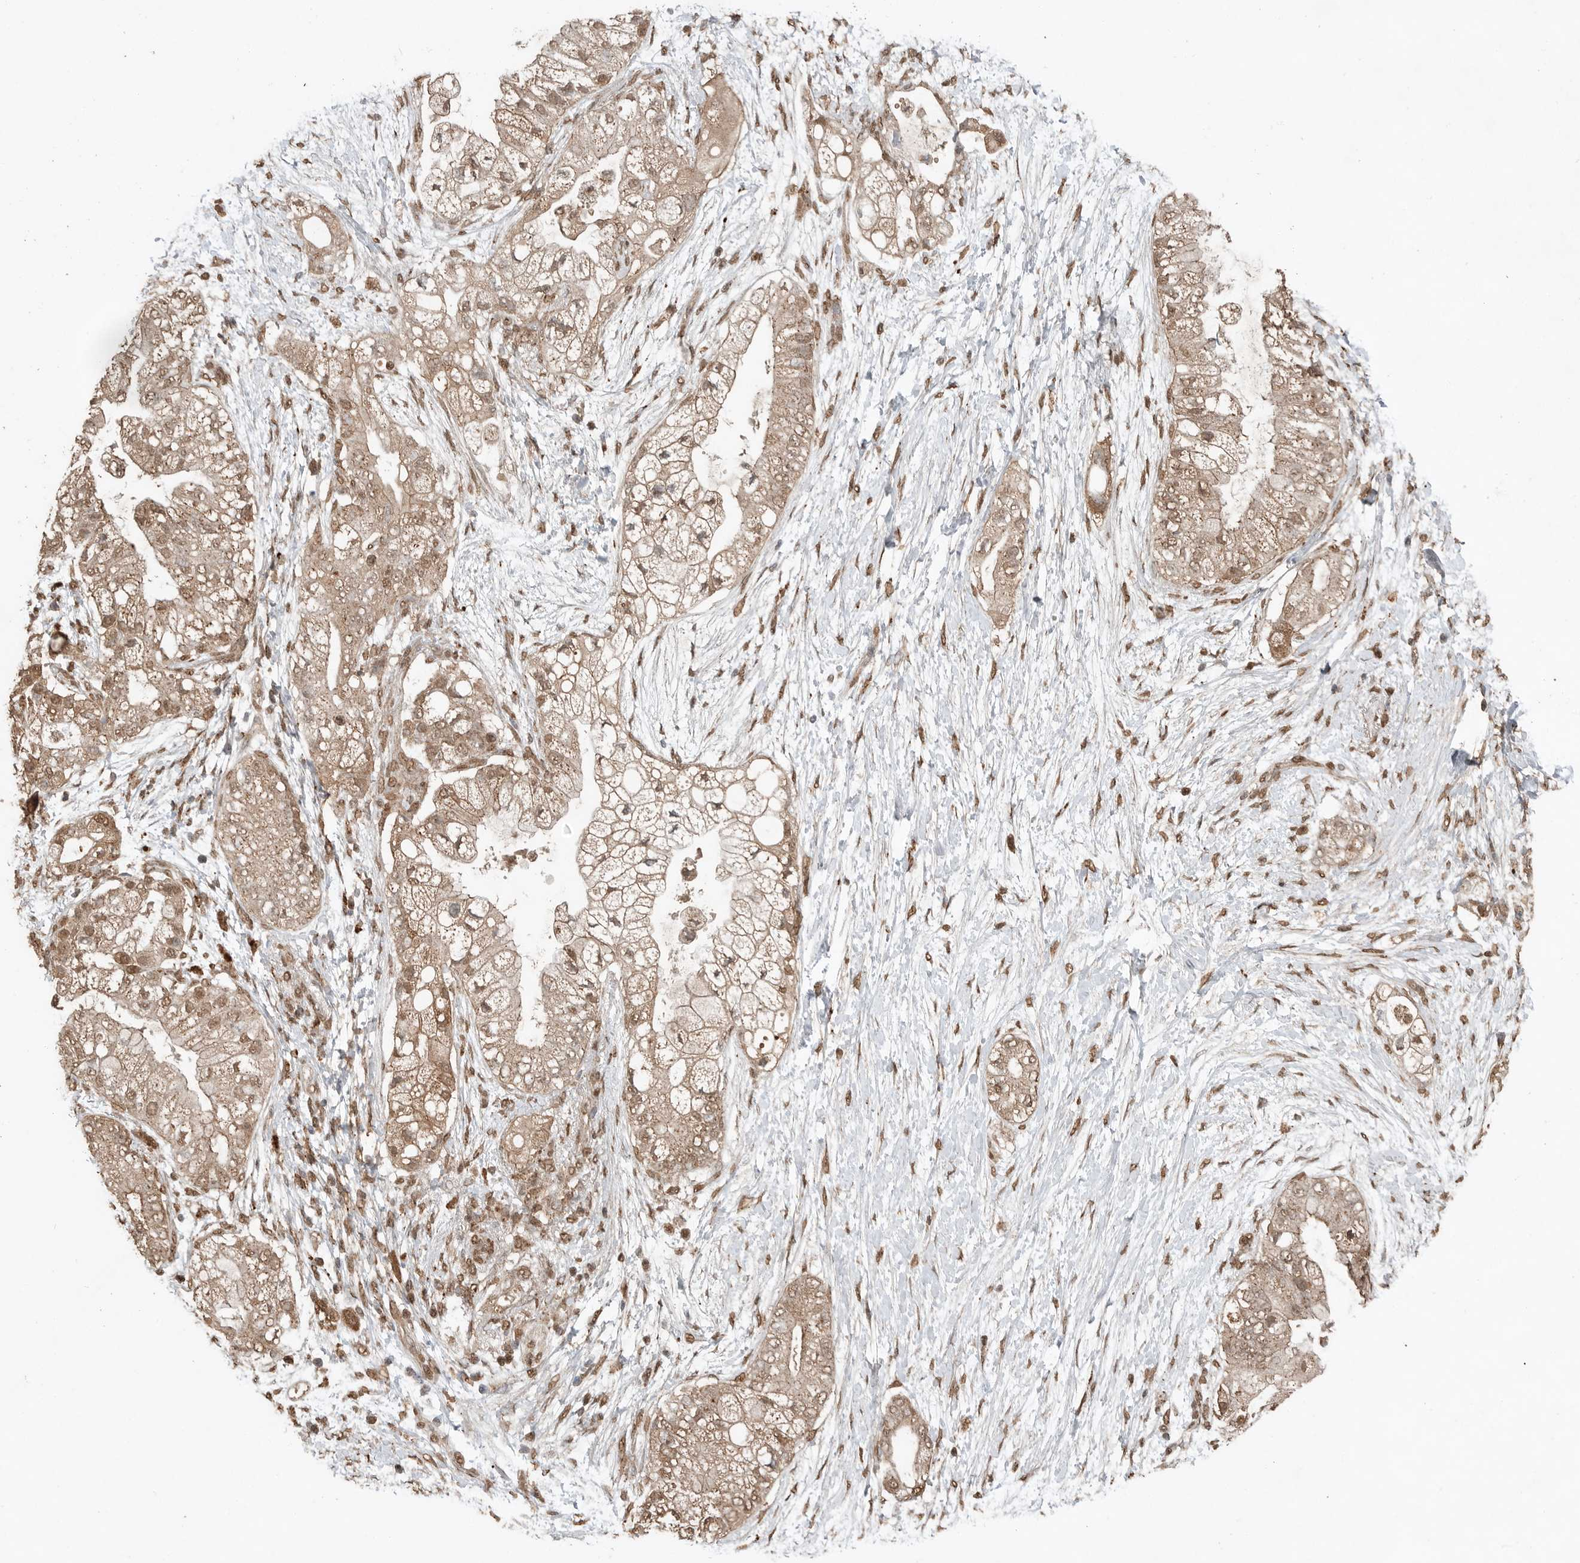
{"staining": {"intensity": "moderate", "quantity": ">75%", "location": "cytoplasmic/membranous,nuclear"}, "tissue": "pancreatic cancer", "cell_type": "Tumor cells", "image_type": "cancer", "snomed": [{"axis": "morphology", "description": "Adenocarcinoma, NOS"}, {"axis": "topography", "description": "Pancreas"}], "caption": "The image exhibits immunohistochemical staining of pancreatic adenocarcinoma. There is moderate cytoplasmic/membranous and nuclear positivity is identified in about >75% of tumor cells.", "gene": "BLZF1", "patient": {"sex": "male", "age": 53}}